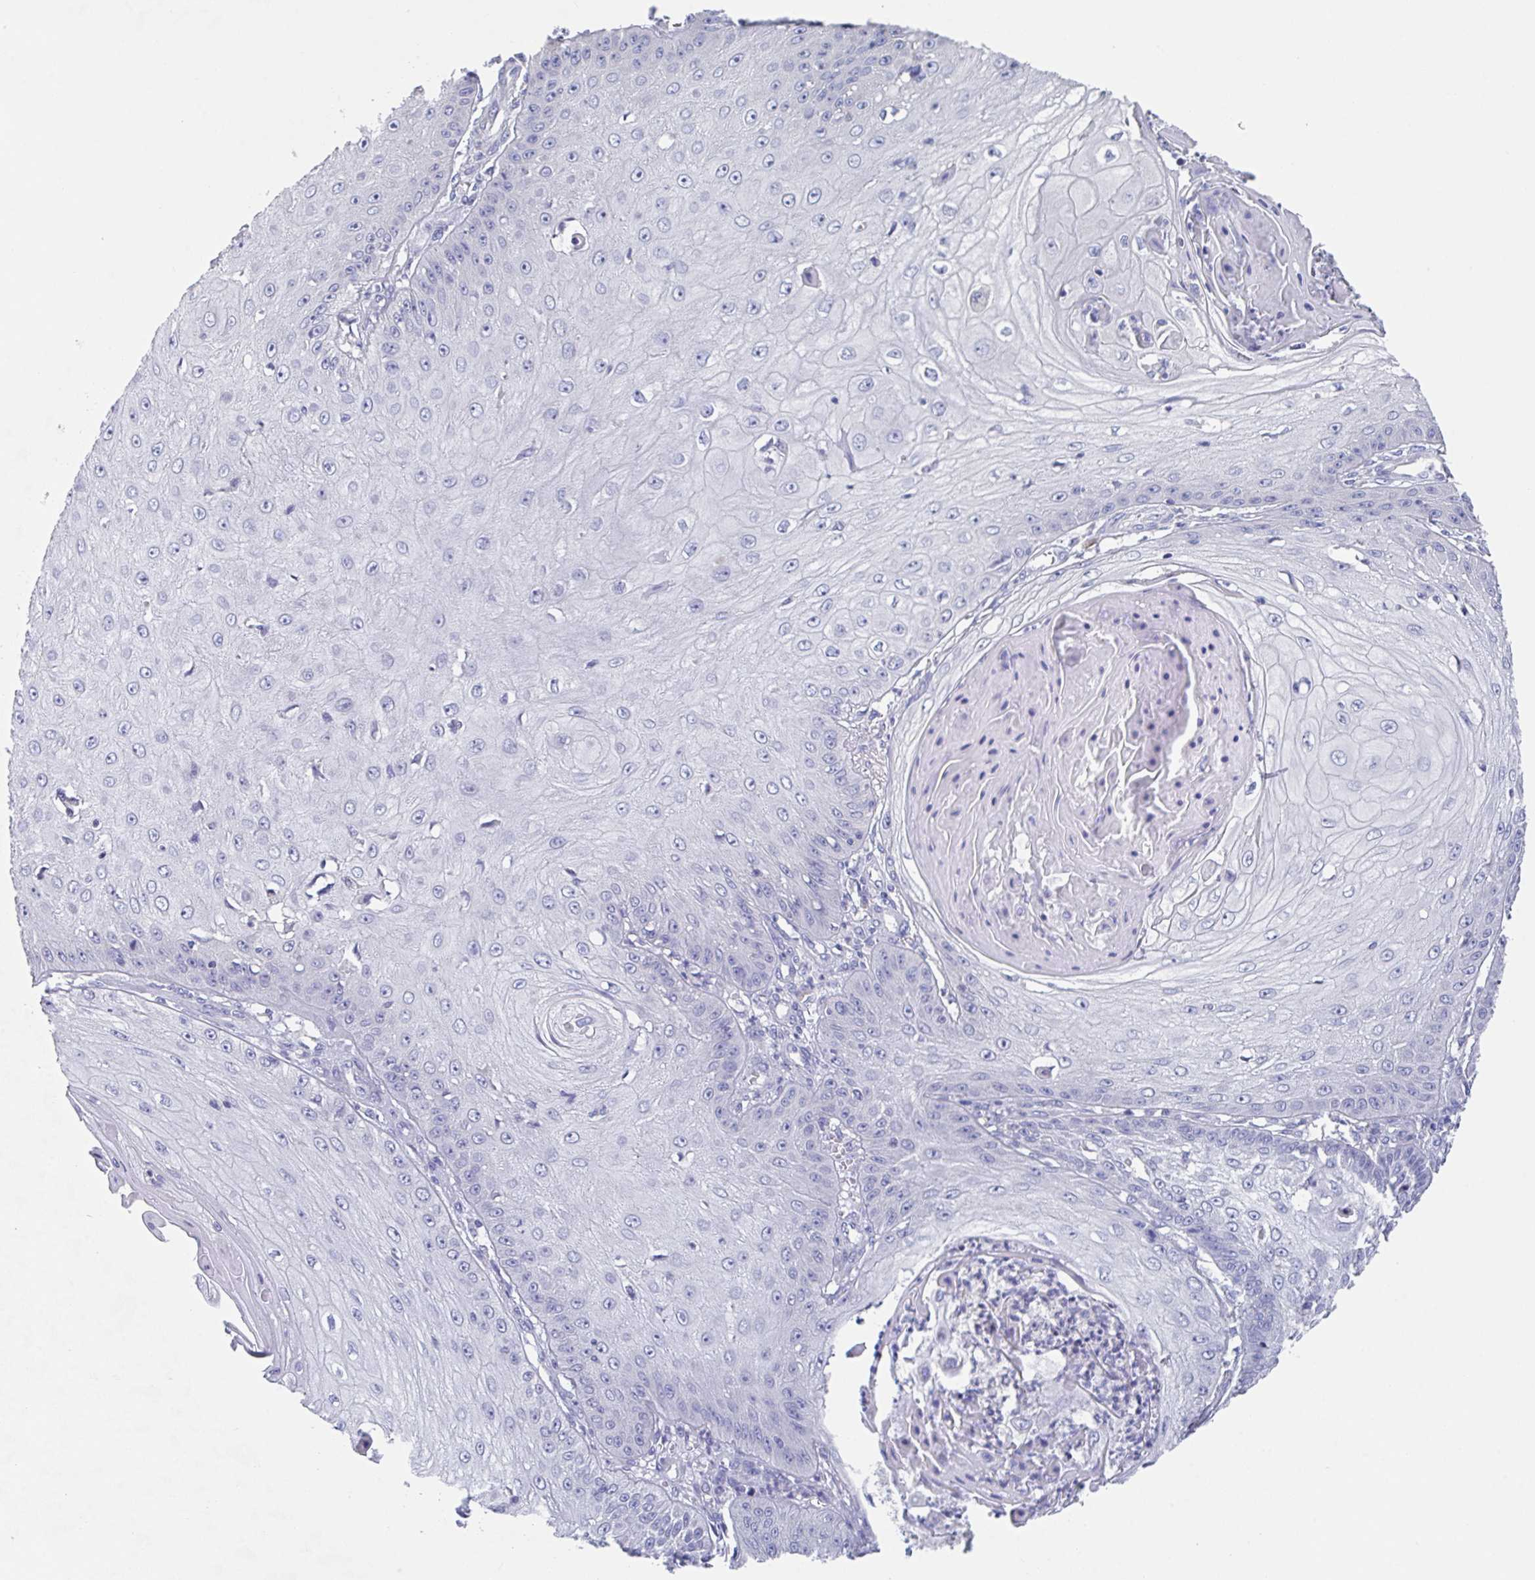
{"staining": {"intensity": "negative", "quantity": "none", "location": "none"}, "tissue": "skin cancer", "cell_type": "Tumor cells", "image_type": "cancer", "snomed": [{"axis": "morphology", "description": "Squamous cell carcinoma, NOS"}, {"axis": "topography", "description": "Skin"}], "caption": "Immunohistochemistry (IHC) photomicrograph of human squamous cell carcinoma (skin) stained for a protein (brown), which shows no positivity in tumor cells.", "gene": "LRRC58", "patient": {"sex": "male", "age": 70}}